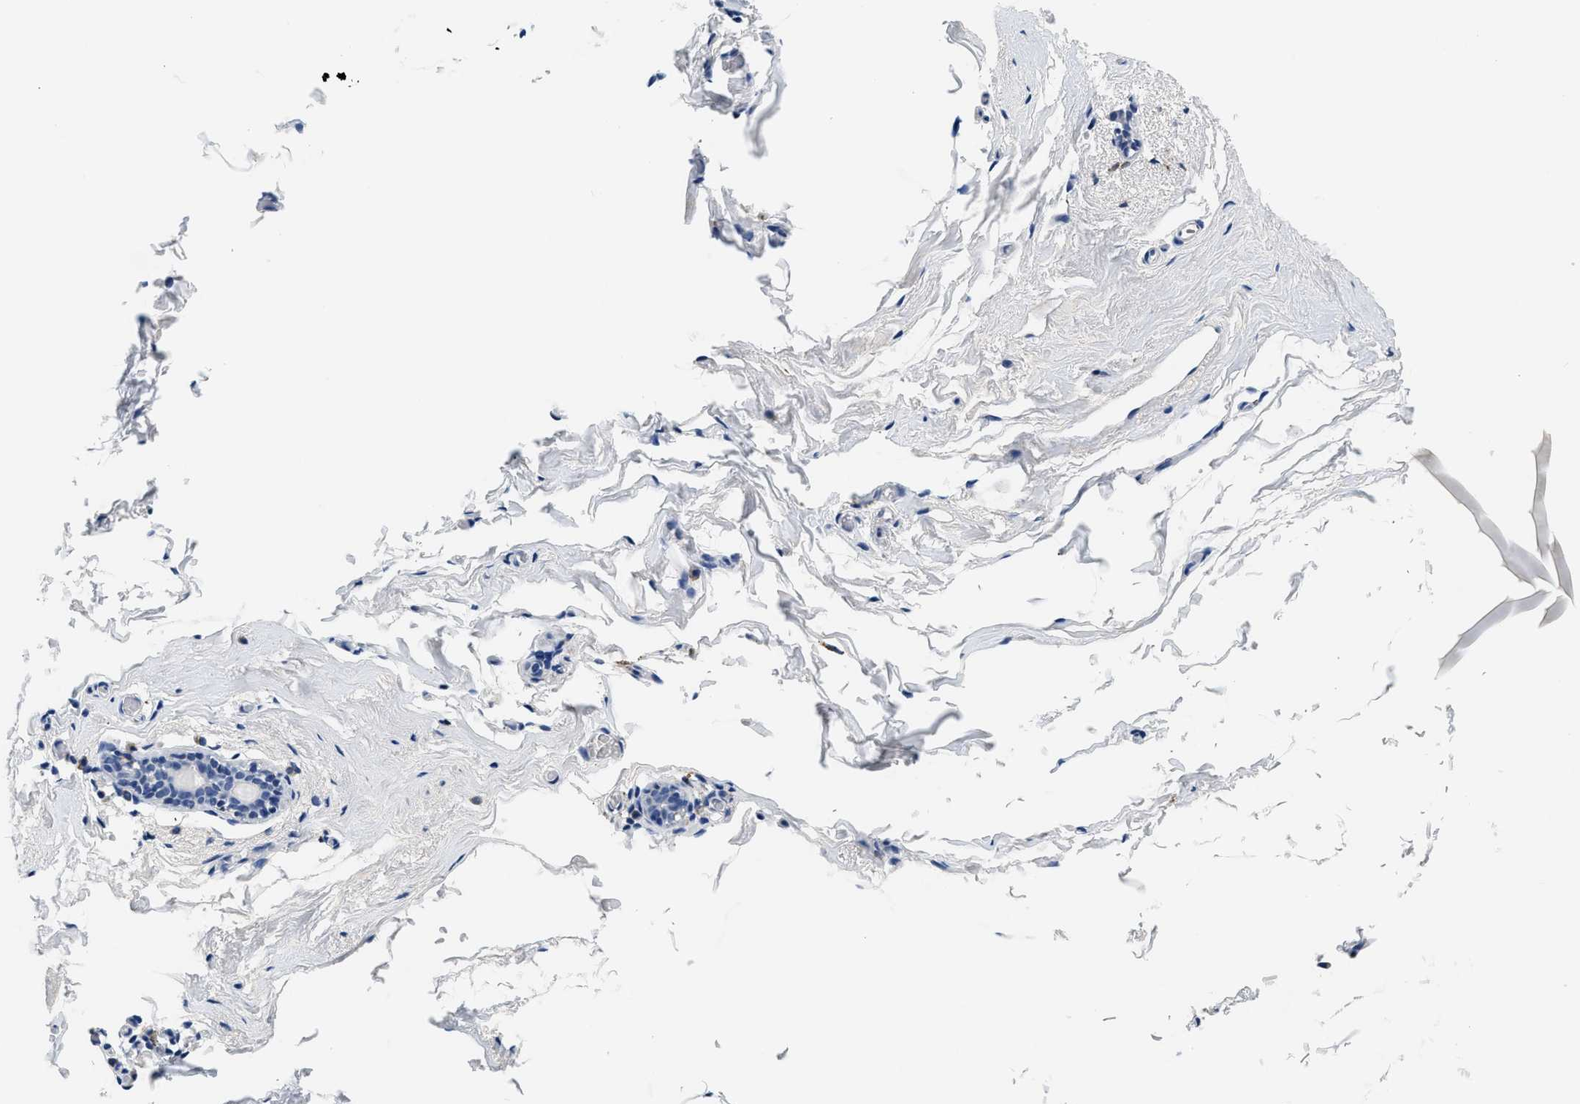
{"staining": {"intensity": "negative", "quantity": "none", "location": "none"}, "tissue": "breast", "cell_type": "Adipocytes", "image_type": "normal", "snomed": [{"axis": "morphology", "description": "Normal tissue, NOS"}, {"axis": "topography", "description": "Breast"}], "caption": "A high-resolution image shows immunohistochemistry (IHC) staining of unremarkable breast, which displays no significant staining in adipocytes.", "gene": "PCK2", "patient": {"sex": "female", "age": 62}}